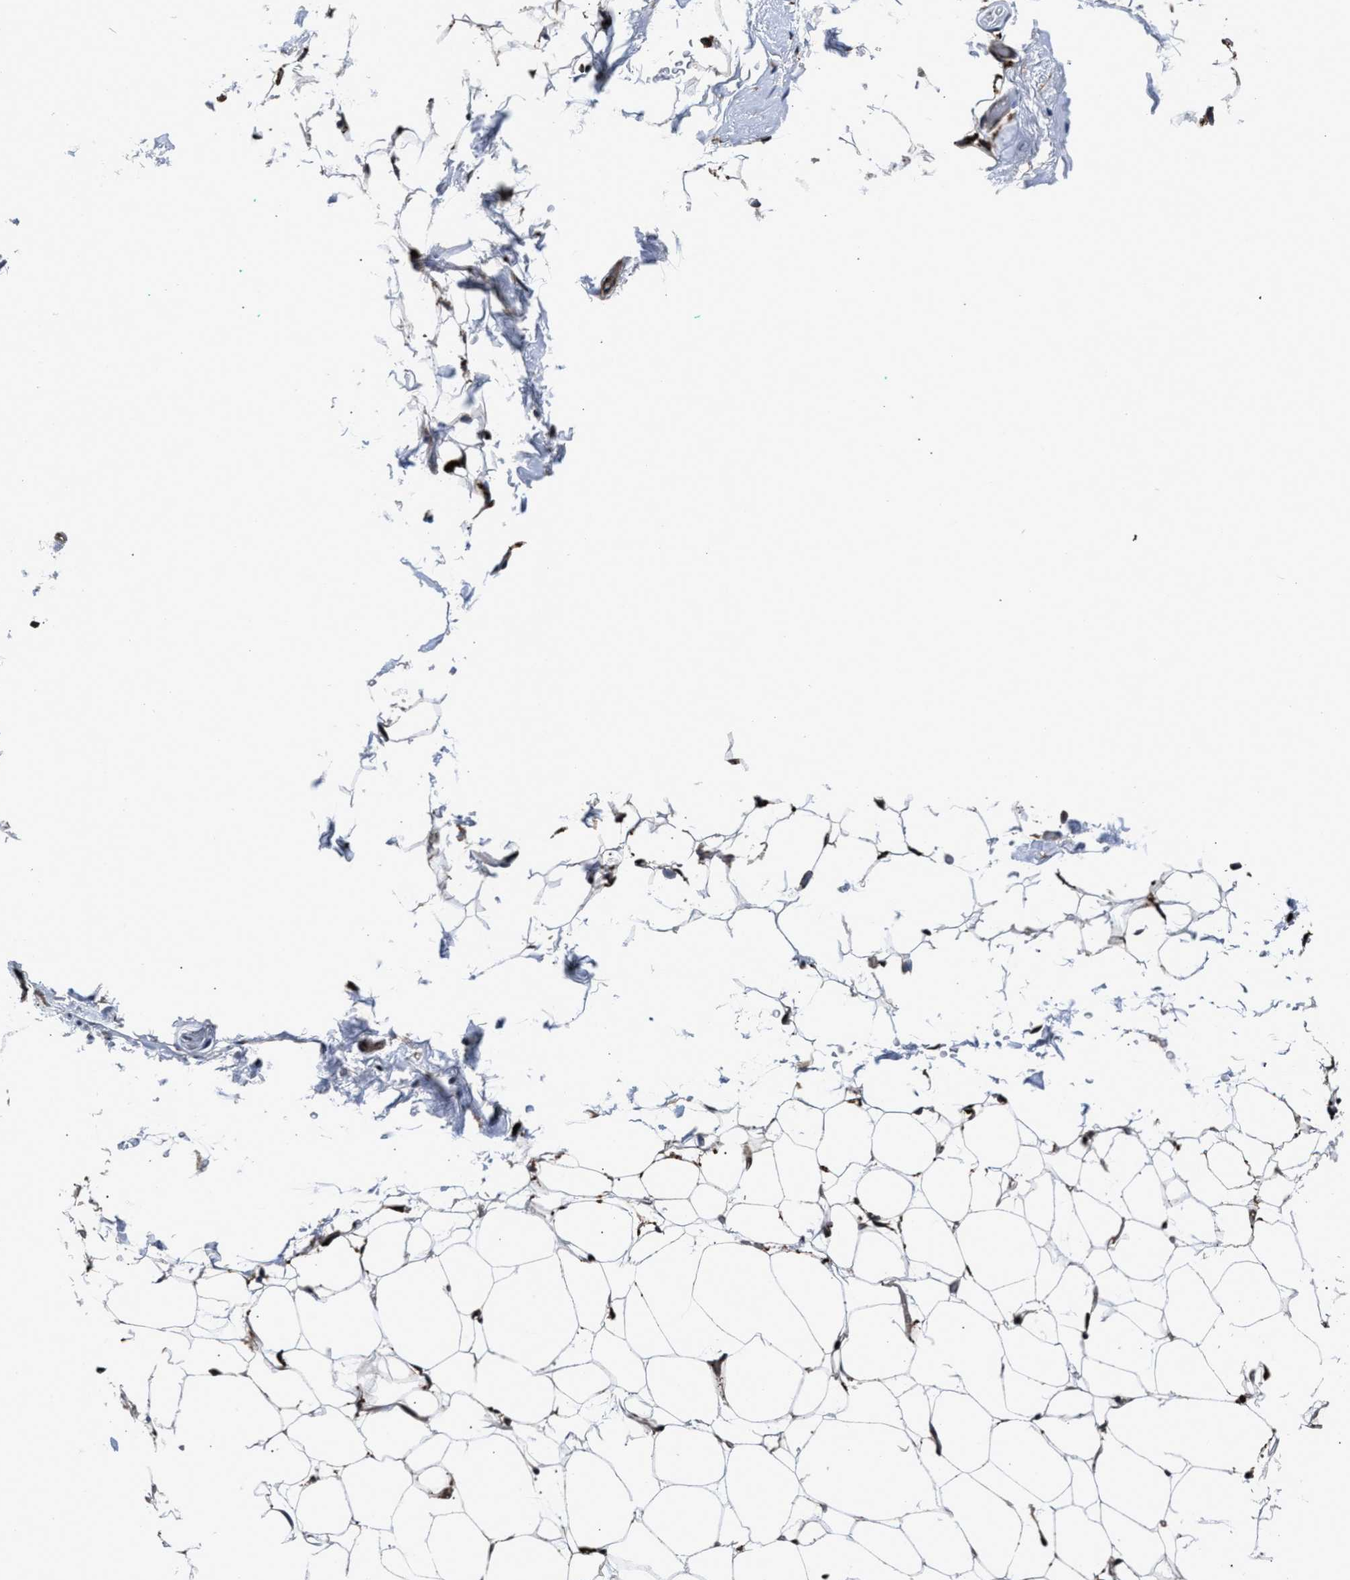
{"staining": {"intensity": "strong", "quantity": ">75%", "location": "cytoplasmic/membranous"}, "tissue": "adipose tissue", "cell_type": "Adipocytes", "image_type": "normal", "snomed": [{"axis": "morphology", "description": "Normal tissue, NOS"}, {"axis": "topography", "description": "Breast"}, {"axis": "topography", "description": "Soft tissue"}], "caption": "Adipocytes exhibit strong cytoplasmic/membranous positivity in approximately >75% of cells in unremarkable adipose tissue.", "gene": "MFSD11", "patient": {"sex": "female", "age": 75}}